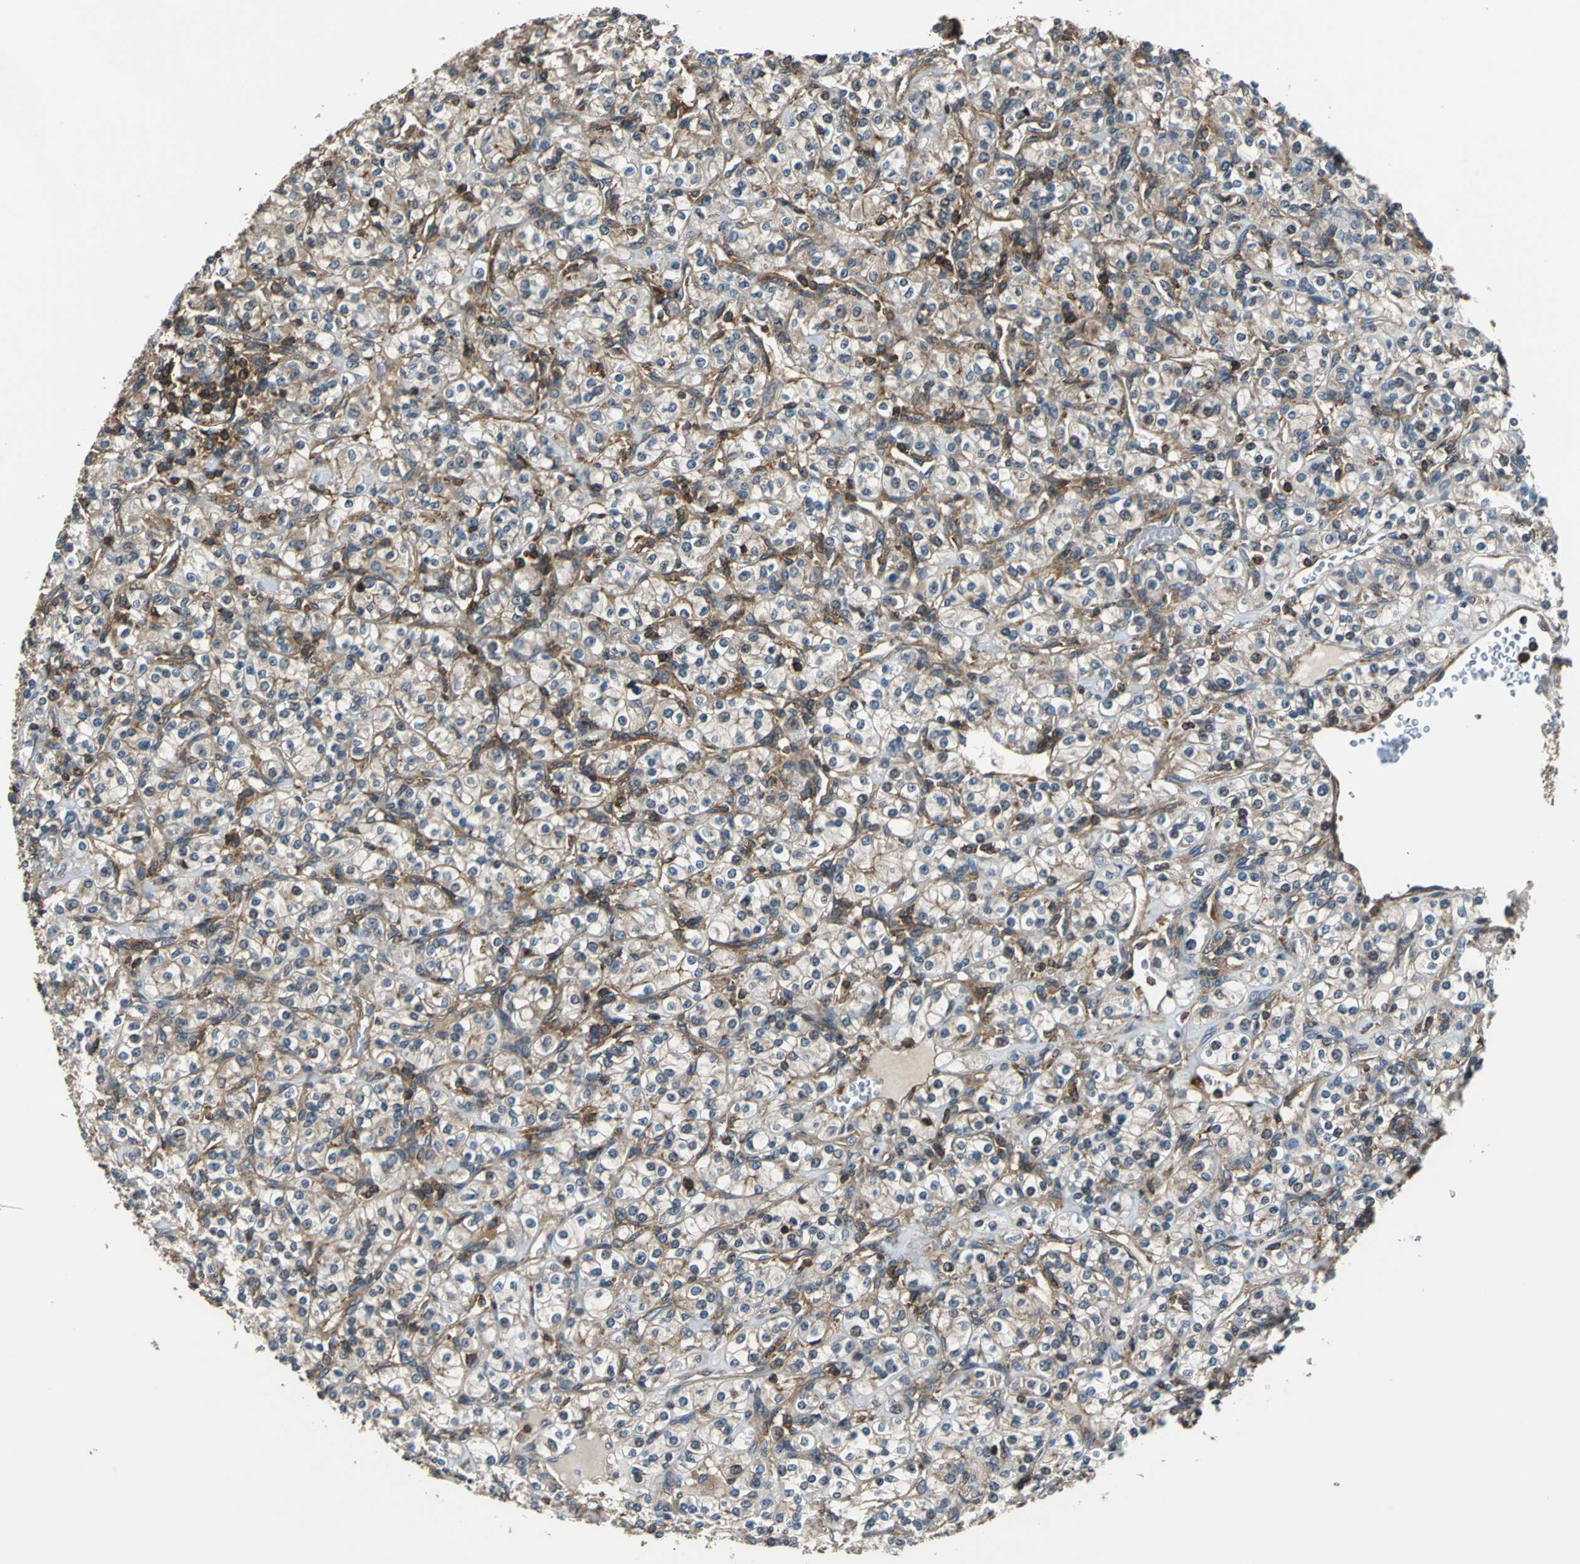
{"staining": {"intensity": "moderate", "quantity": ">75%", "location": "cytoplasmic/membranous"}, "tissue": "renal cancer", "cell_type": "Tumor cells", "image_type": "cancer", "snomed": [{"axis": "morphology", "description": "Adenocarcinoma, NOS"}, {"axis": "topography", "description": "Kidney"}], "caption": "Tumor cells display moderate cytoplasmic/membranous positivity in about >75% of cells in renal cancer. Using DAB (3,3'-diaminobenzidine) (brown) and hematoxylin (blue) stains, captured at high magnification using brightfield microscopy.", "gene": "PARVA", "patient": {"sex": "male", "age": 77}}